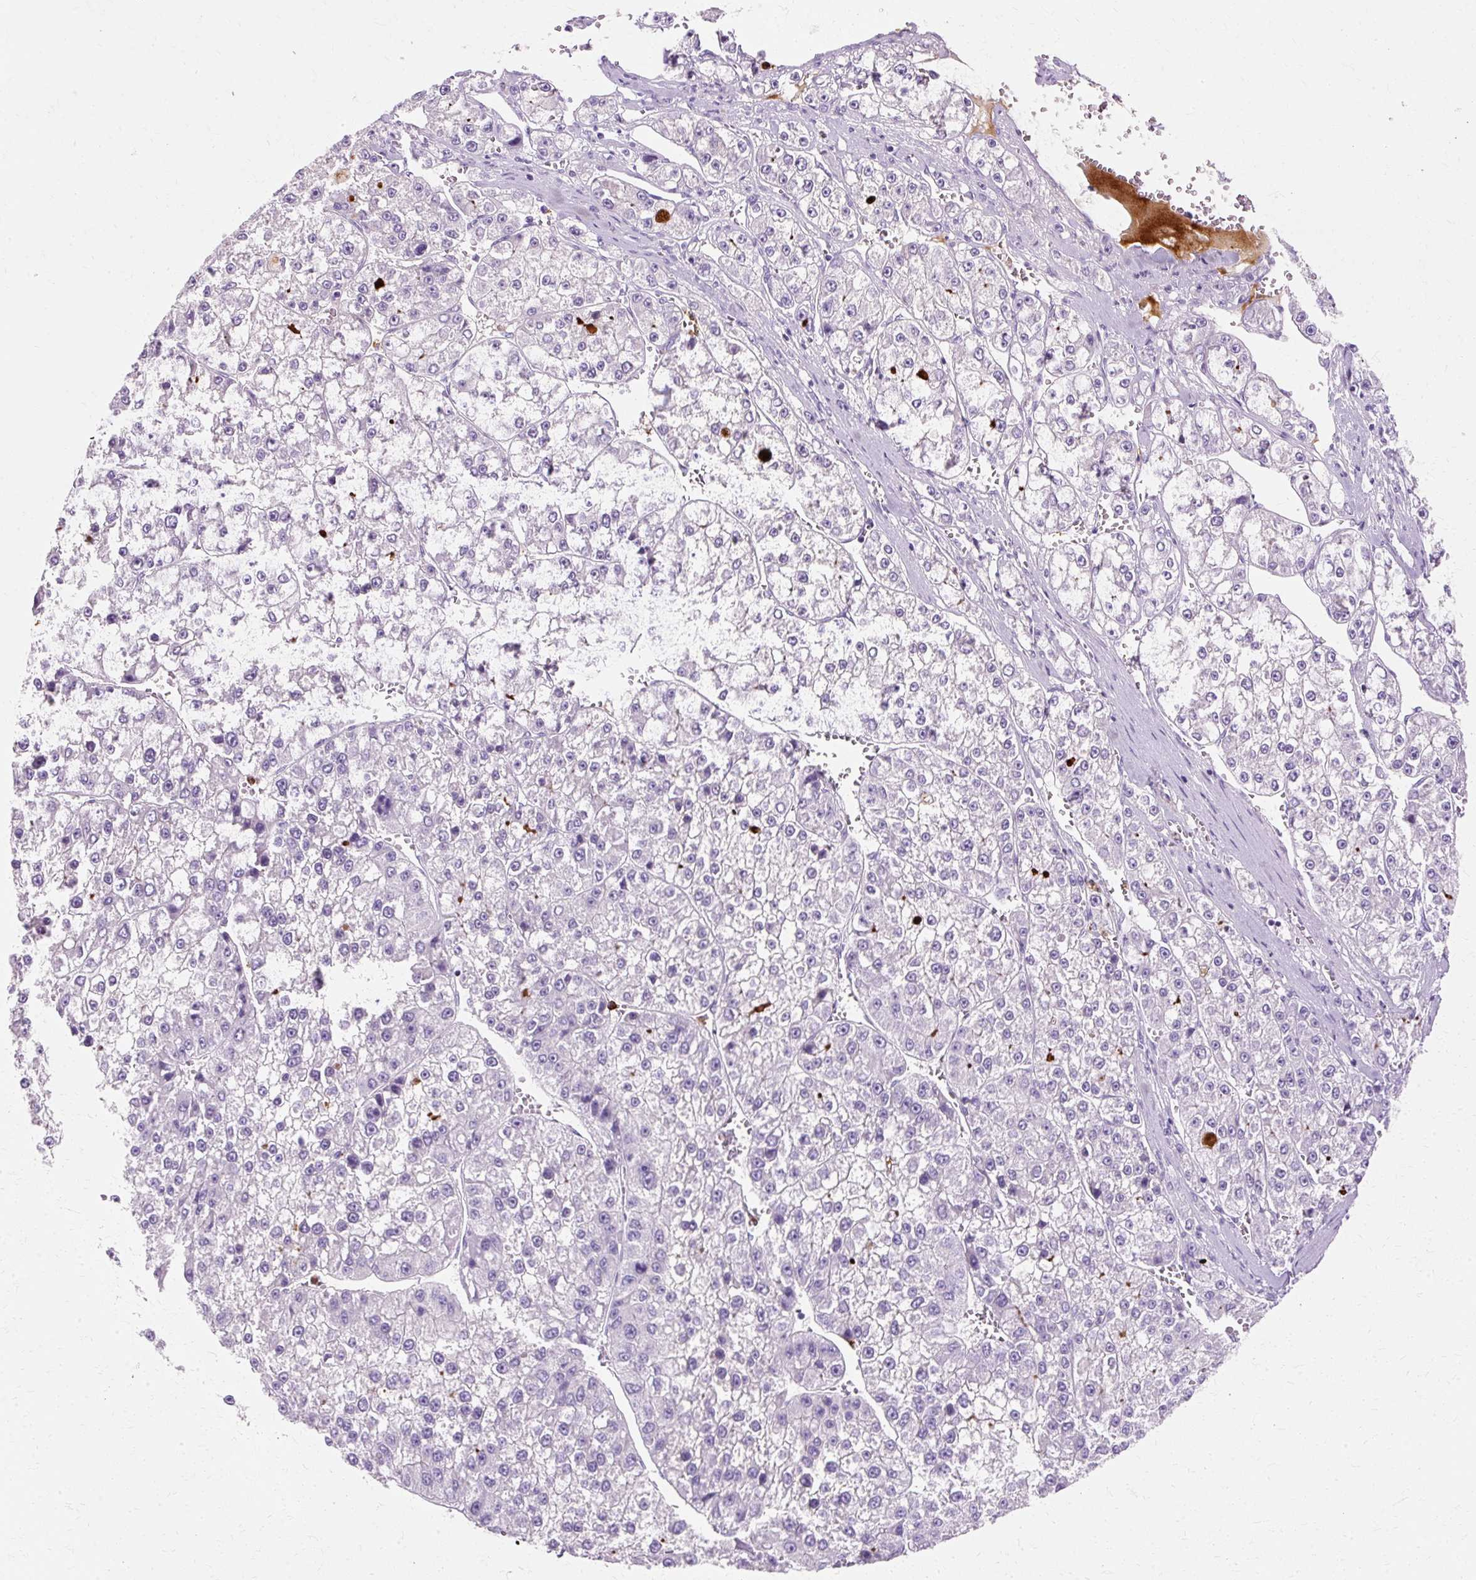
{"staining": {"intensity": "negative", "quantity": "none", "location": "none"}, "tissue": "liver cancer", "cell_type": "Tumor cells", "image_type": "cancer", "snomed": [{"axis": "morphology", "description": "Carcinoma, Hepatocellular, NOS"}, {"axis": "topography", "description": "Liver"}], "caption": "Tumor cells show no significant protein expression in liver cancer (hepatocellular carcinoma). Brightfield microscopy of immunohistochemistry stained with DAB (brown) and hematoxylin (blue), captured at high magnification.", "gene": "DEFA1", "patient": {"sex": "female", "age": 73}}